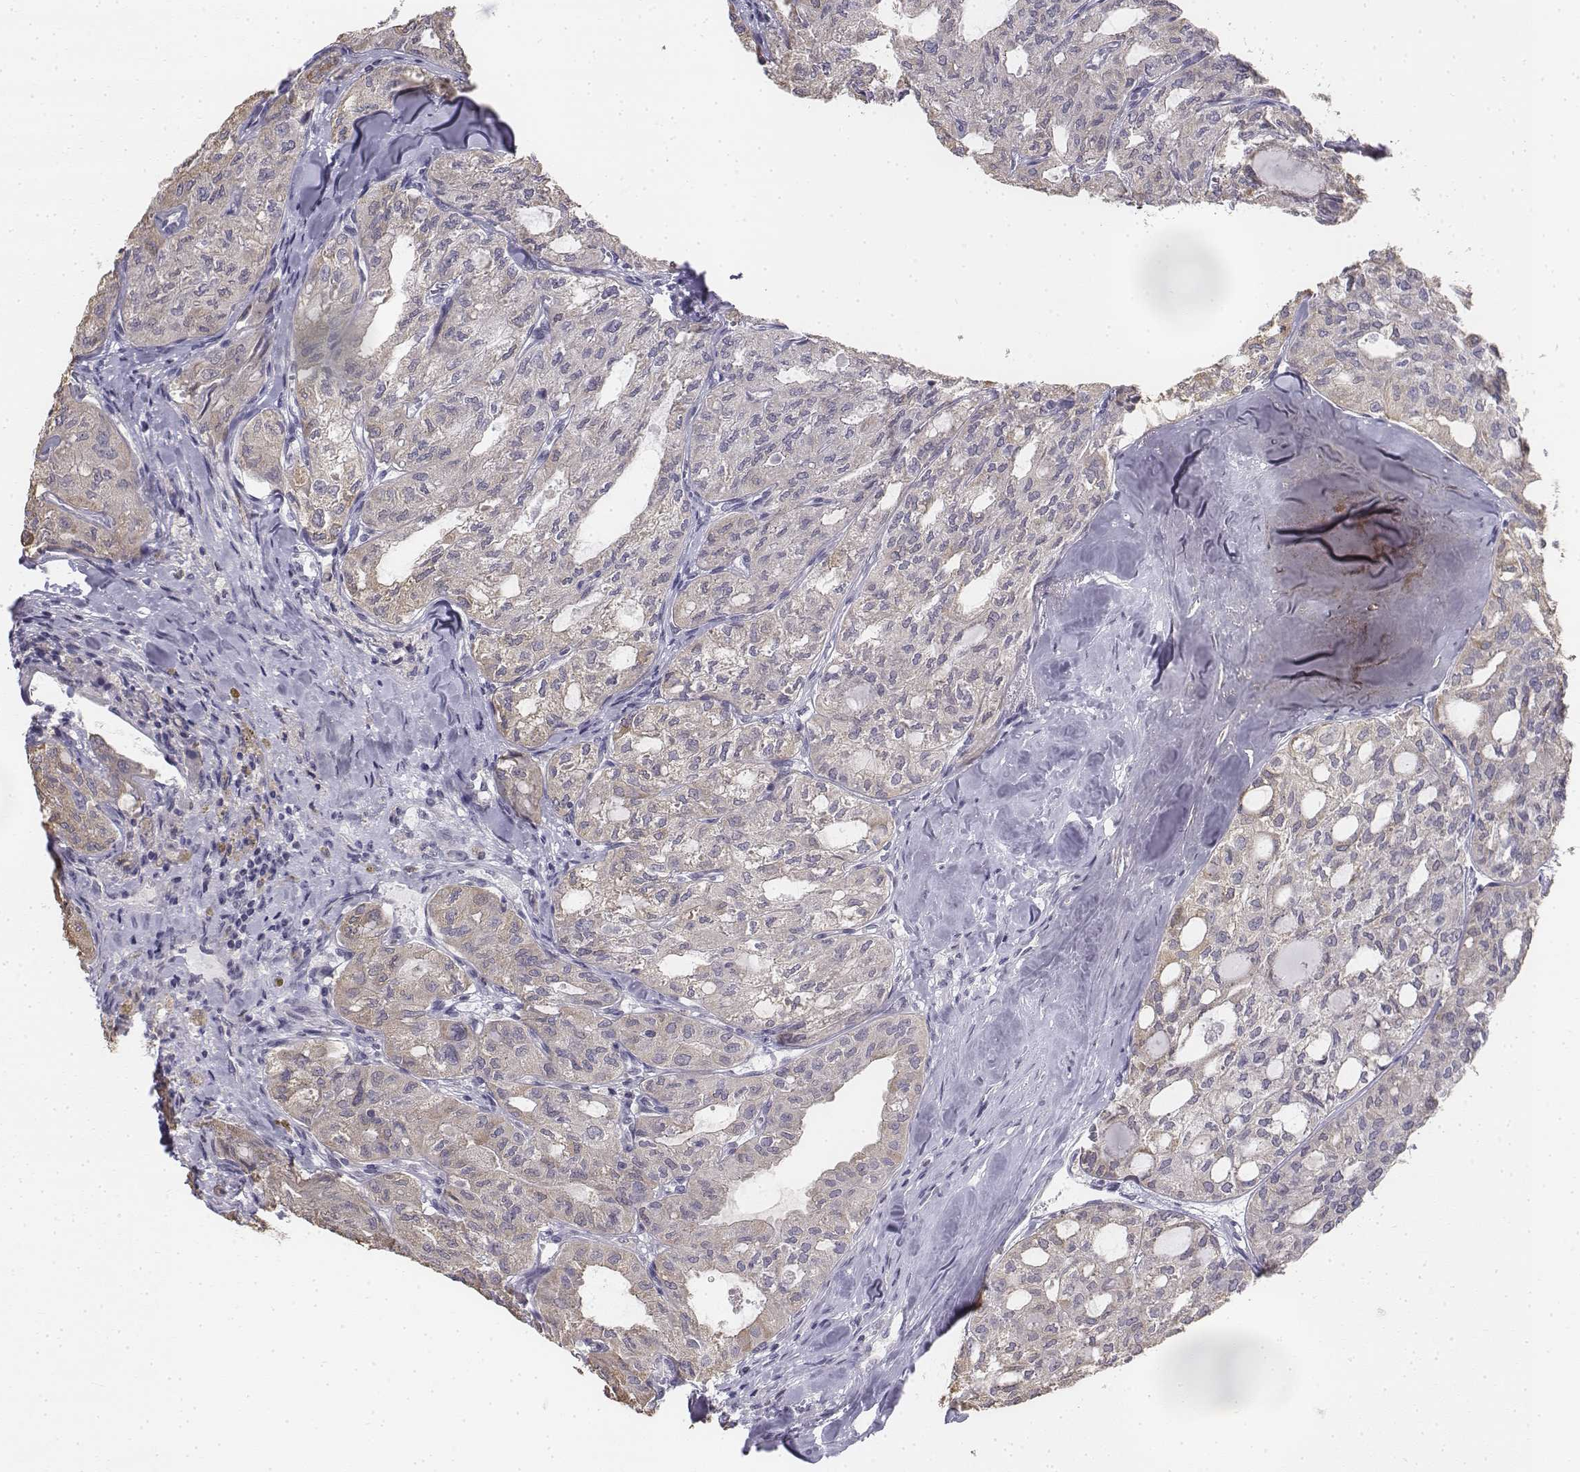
{"staining": {"intensity": "negative", "quantity": "none", "location": "none"}, "tissue": "thyroid cancer", "cell_type": "Tumor cells", "image_type": "cancer", "snomed": [{"axis": "morphology", "description": "Follicular adenoma carcinoma, NOS"}, {"axis": "topography", "description": "Thyroid gland"}], "caption": "DAB (3,3'-diaminobenzidine) immunohistochemical staining of human thyroid cancer exhibits no significant expression in tumor cells. (DAB (3,3'-diaminobenzidine) immunohistochemistry with hematoxylin counter stain).", "gene": "PENK", "patient": {"sex": "male", "age": 75}}